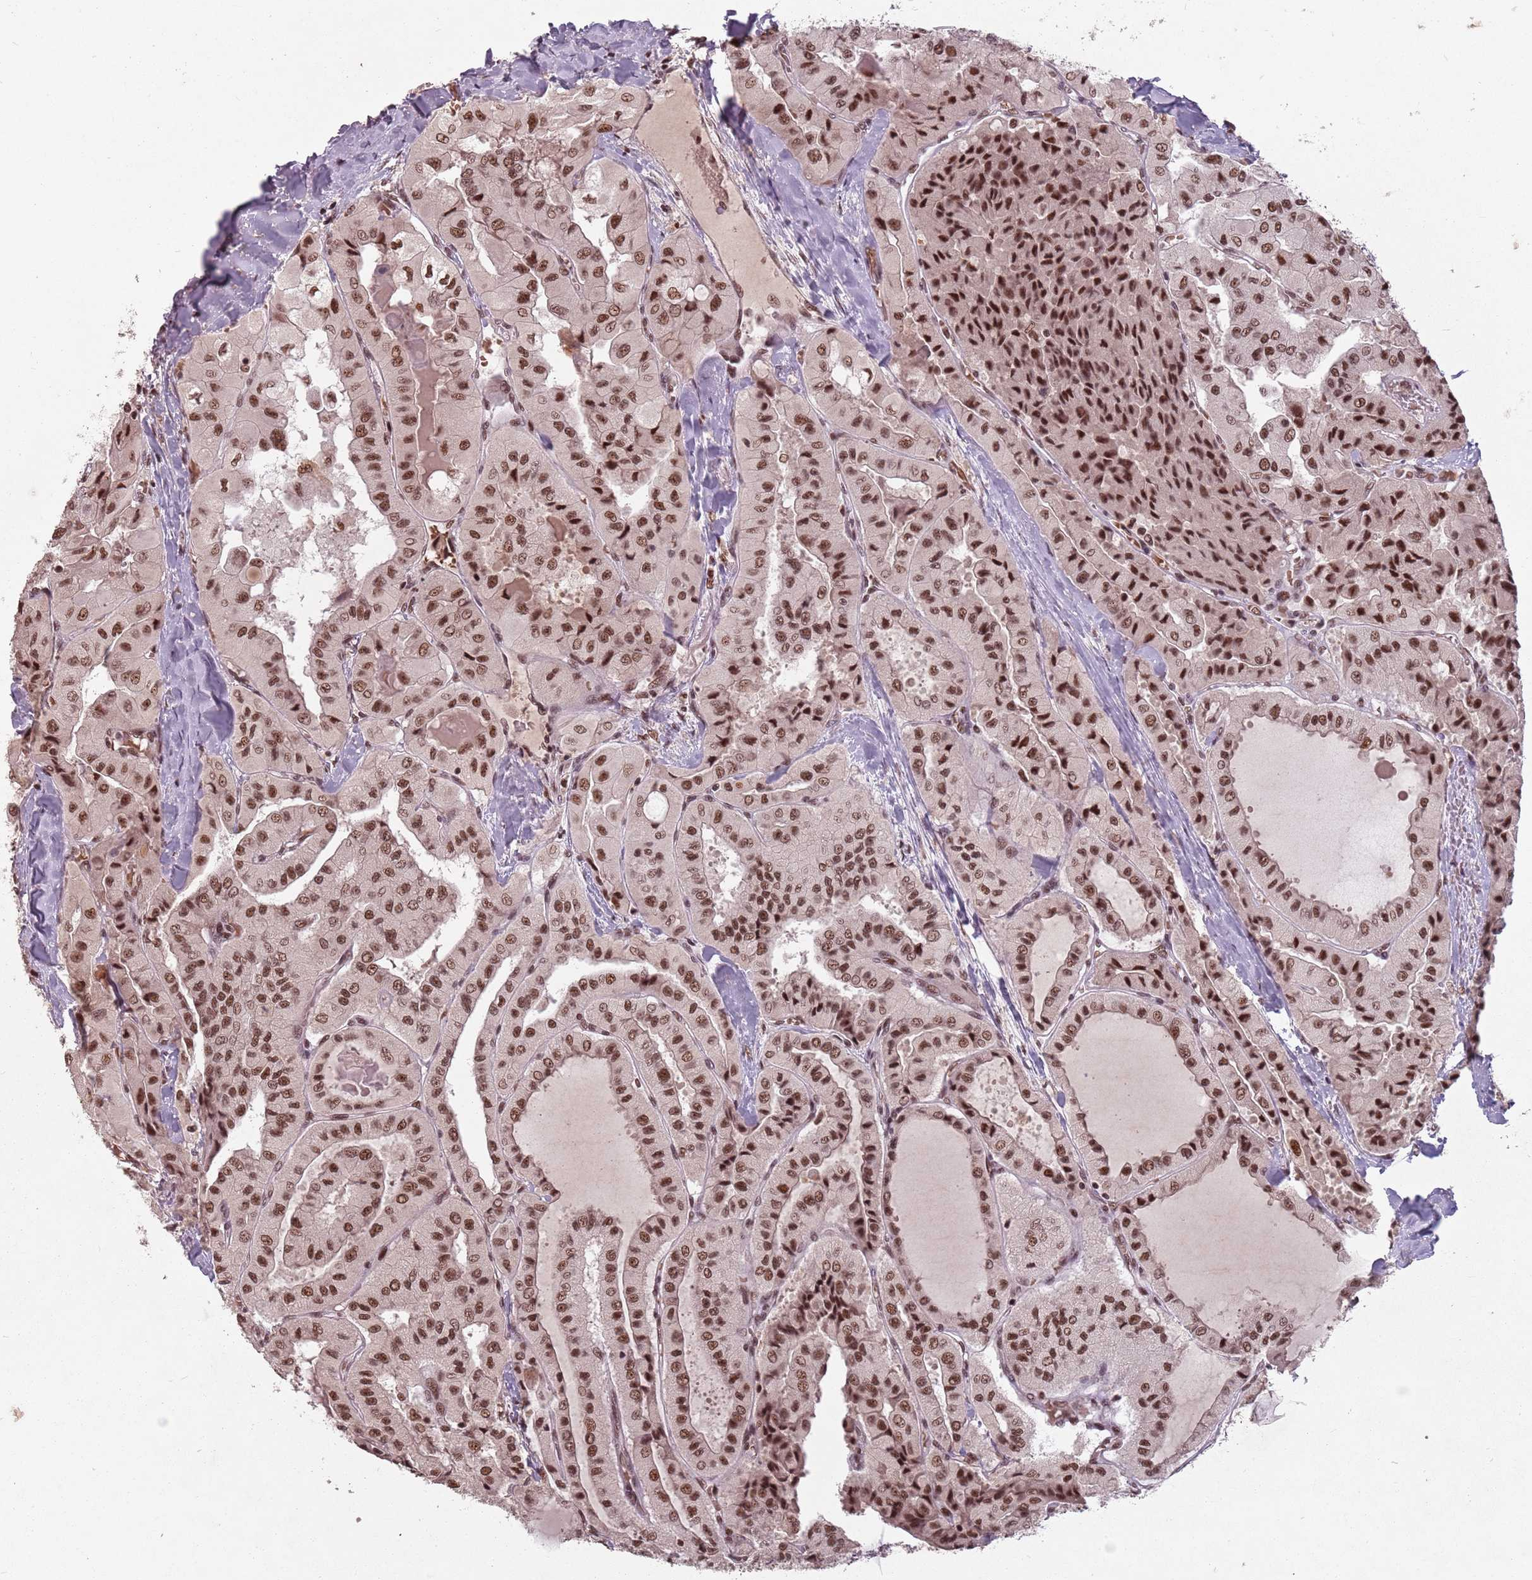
{"staining": {"intensity": "strong", "quantity": ">75%", "location": "nuclear"}, "tissue": "thyroid cancer", "cell_type": "Tumor cells", "image_type": "cancer", "snomed": [{"axis": "morphology", "description": "Normal tissue, NOS"}, {"axis": "morphology", "description": "Papillary adenocarcinoma, NOS"}, {"axis": "topography", "description": "Thyroid gland"}], "caption": "Immunohistochemistry micrograph of thyroid cancer stained for a protein (brown), which displays high levels of strong nuclear positivity in about >75% of tumor cells.", "gene": "NCBP1", "patient": {"sex": "female", "age": 59}}